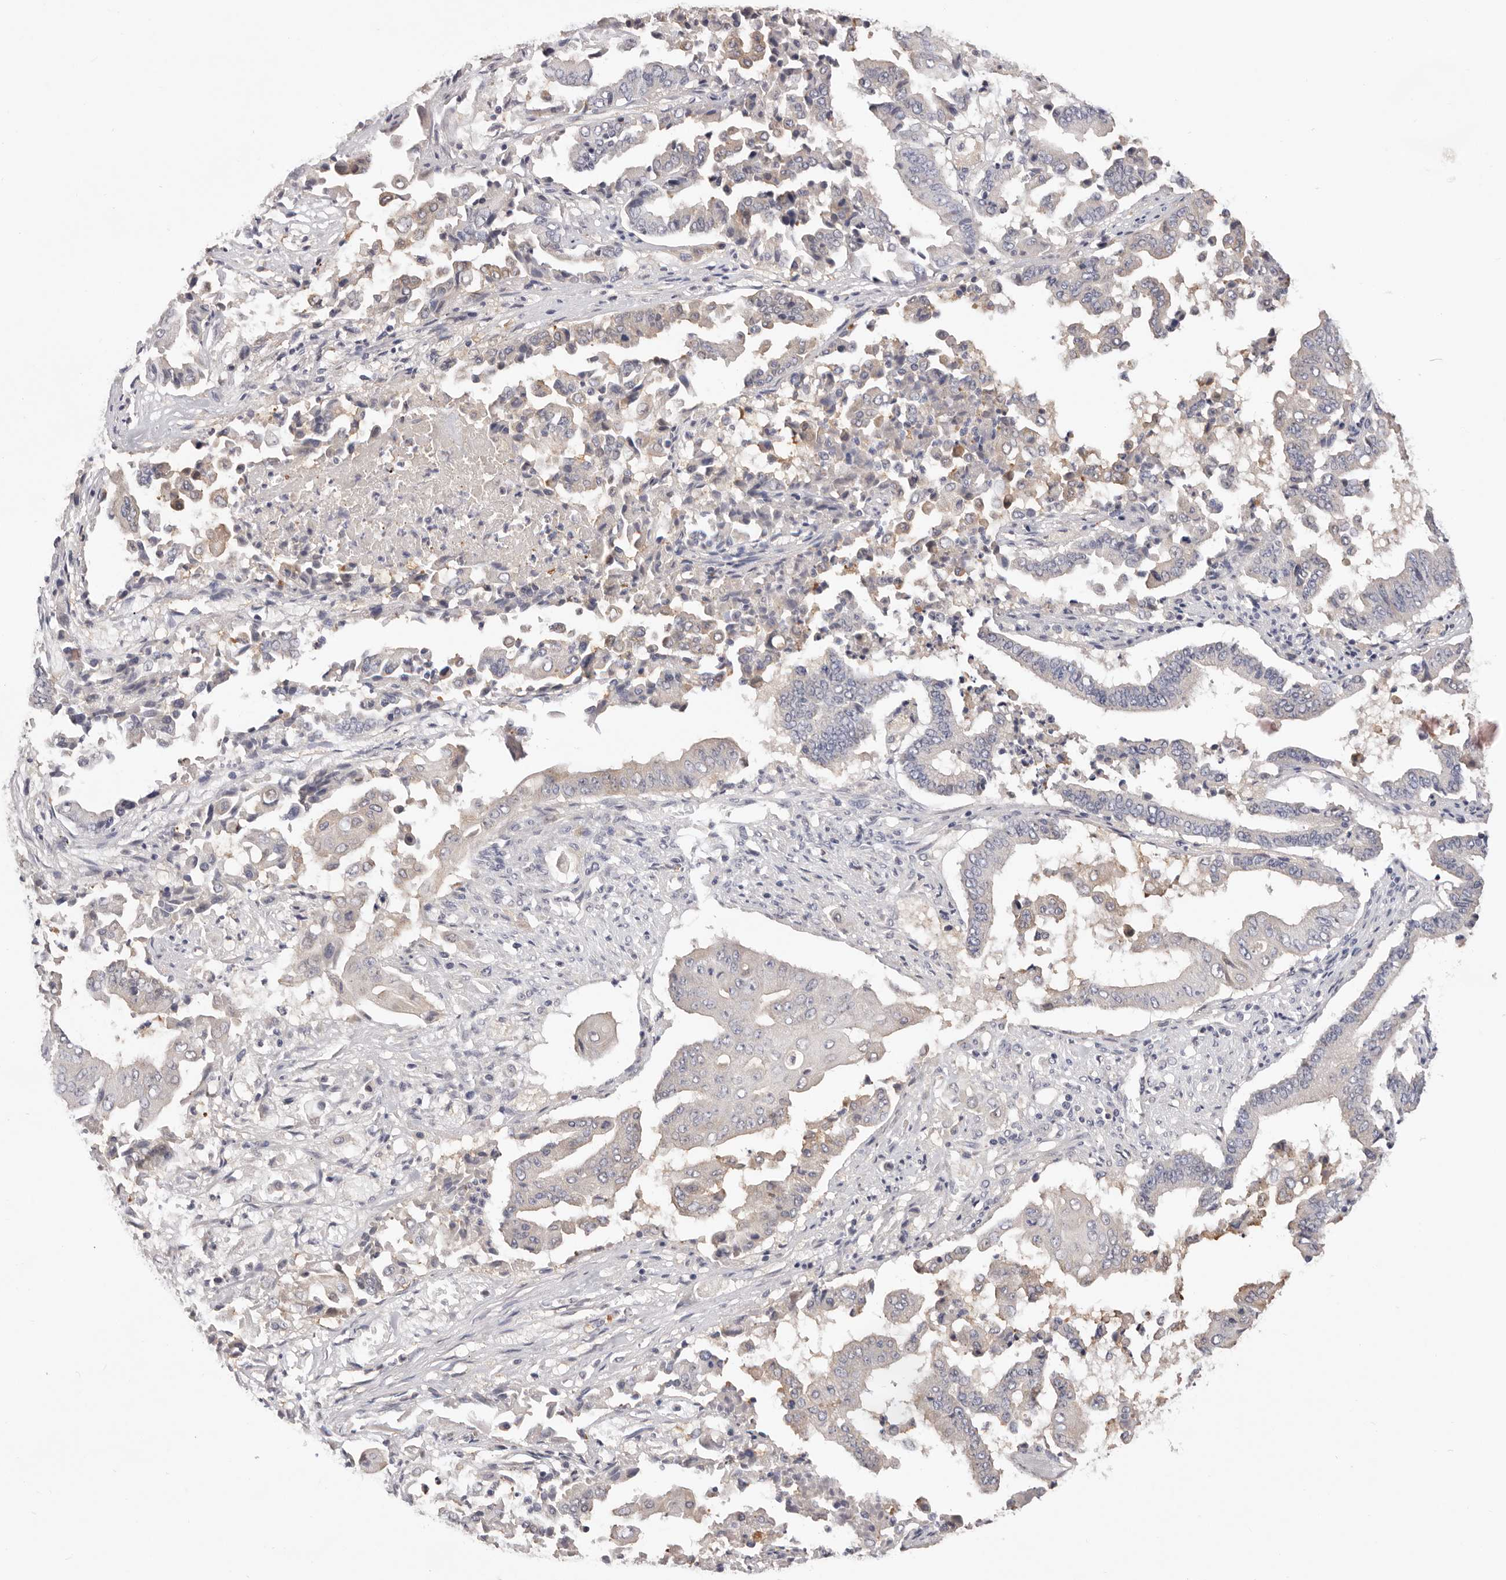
{"staining": {"intensity": "weak", "quantity": "25%-75%", "location": "cytoplasmic/membranous"}, "tissue": "pancreatic cancer", "cell_type": "Tumor cells", "image_type": "cancer", "snomed": [{"axis": "morphology", "description": "Adenocarcinoma, NOS"}, {"axis": "topography", "description": "Pancreas"}], "caption": "Immunohistochemical staining of pancreatic cancer demonstrates weak cytoplasmic/membranous protein staining in about 25%-75% of tumor cells. (DAB (3,3'-diaminobenzidine) IHC with brightfield microscopy, high magnification).", "gene": "DOP1A", "patient": {"sex": "female", "age": 77}}